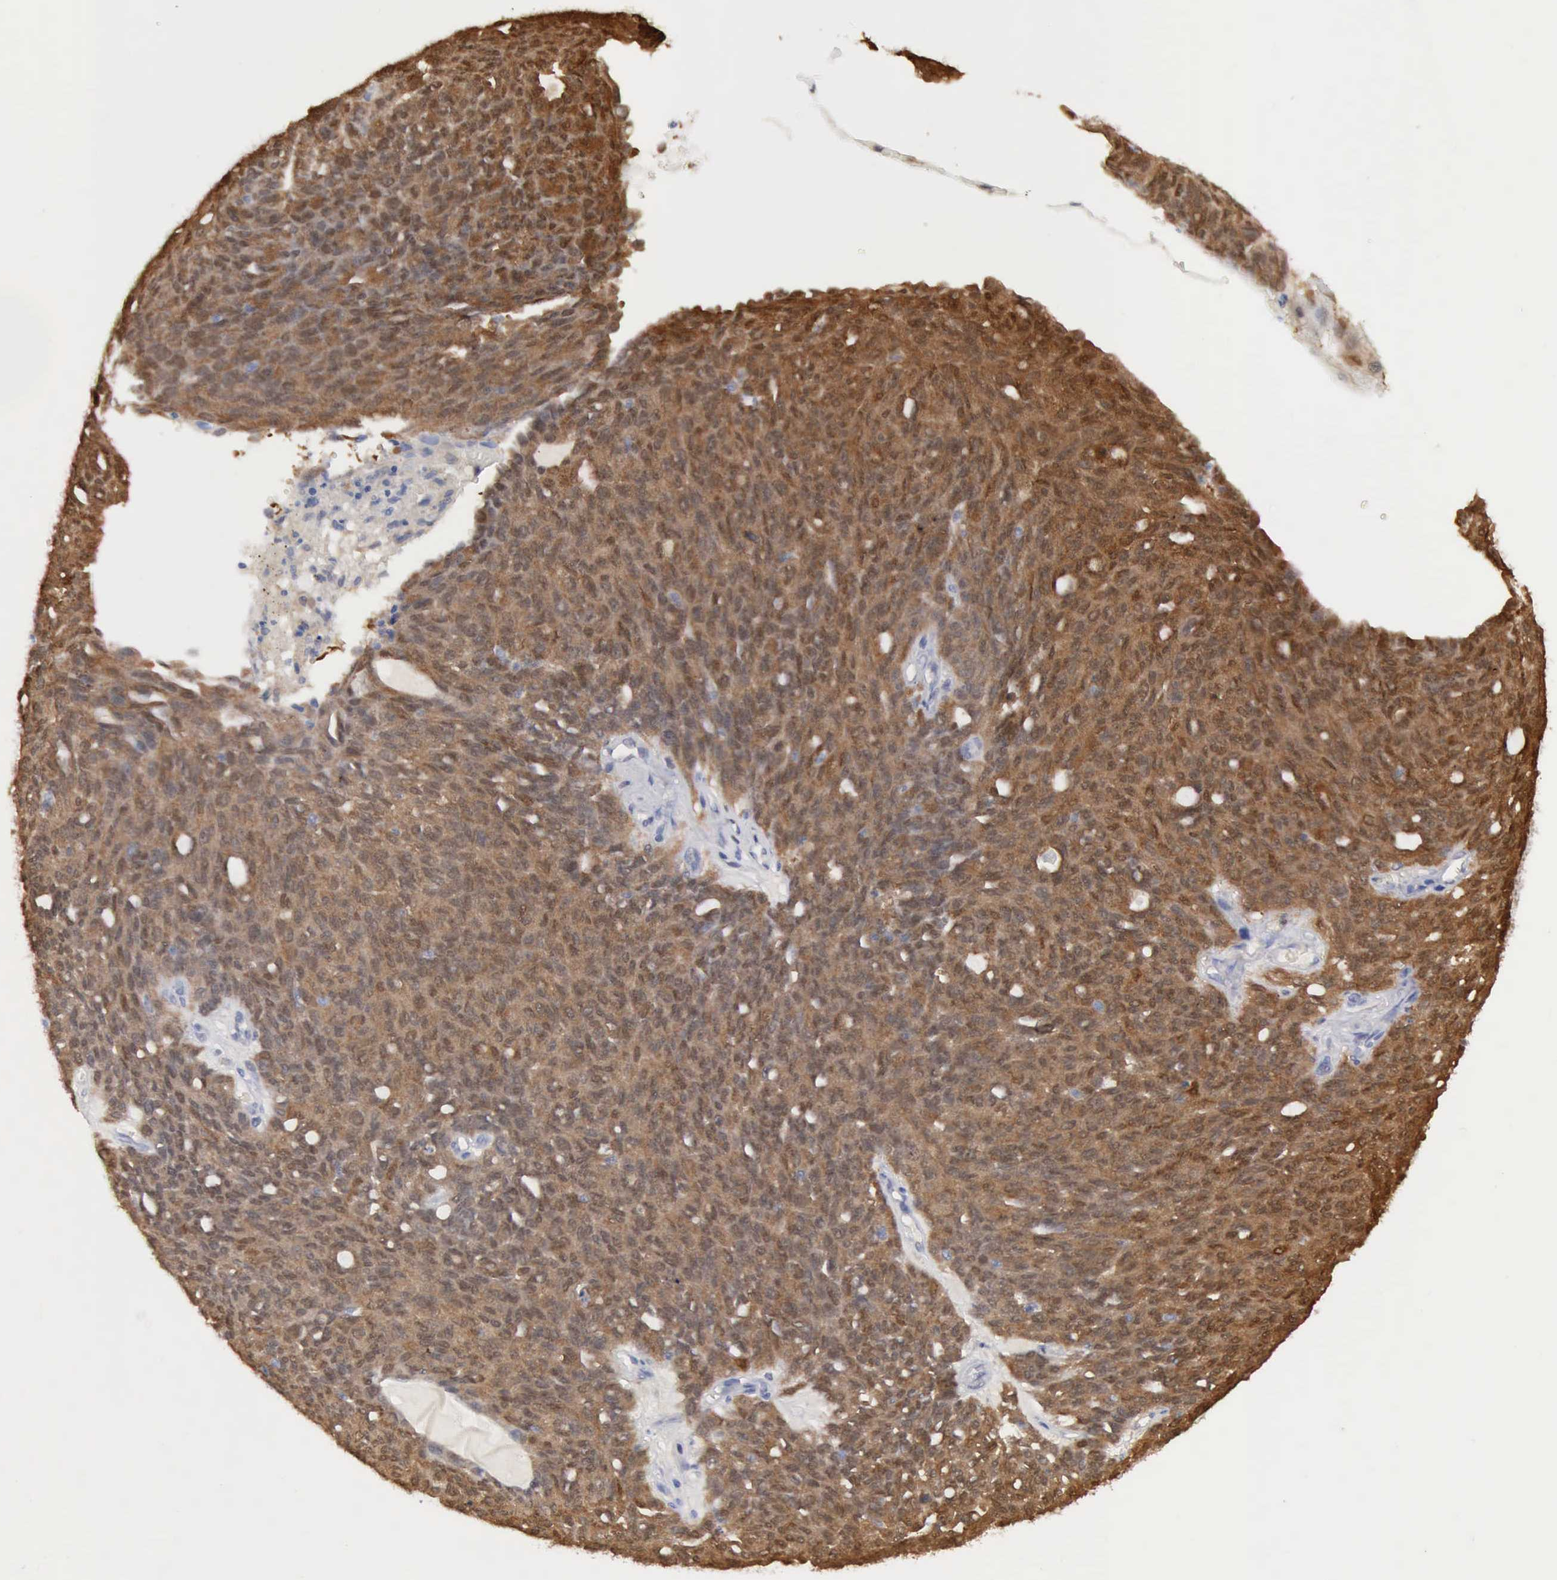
{"staining": {"intensity": "moderate", "quantity": ">75%", "location": "cytoplasmic/membranous,nuclear"}, "tissue": "ovarian cancer", "cell_type": "Tumor cells", "image_type": "cancer", "snomed": [{"axis": "morphology", "description": "Carcinoma, endometroid"}, {"axis": "topography", "description": "Ovary"}], "caption": "Immunohistochemistry (IHC) photomicrograph of human ovarian cancer (endometroid carcinoma) stained for a protein (brown), which exhibits medium levels of moderate cytoplasmic/membranous and nuclear staining in about >75% of tumor cells.", "gene": "PTGR2", "patient": {"sex": "female", "age": 60}}